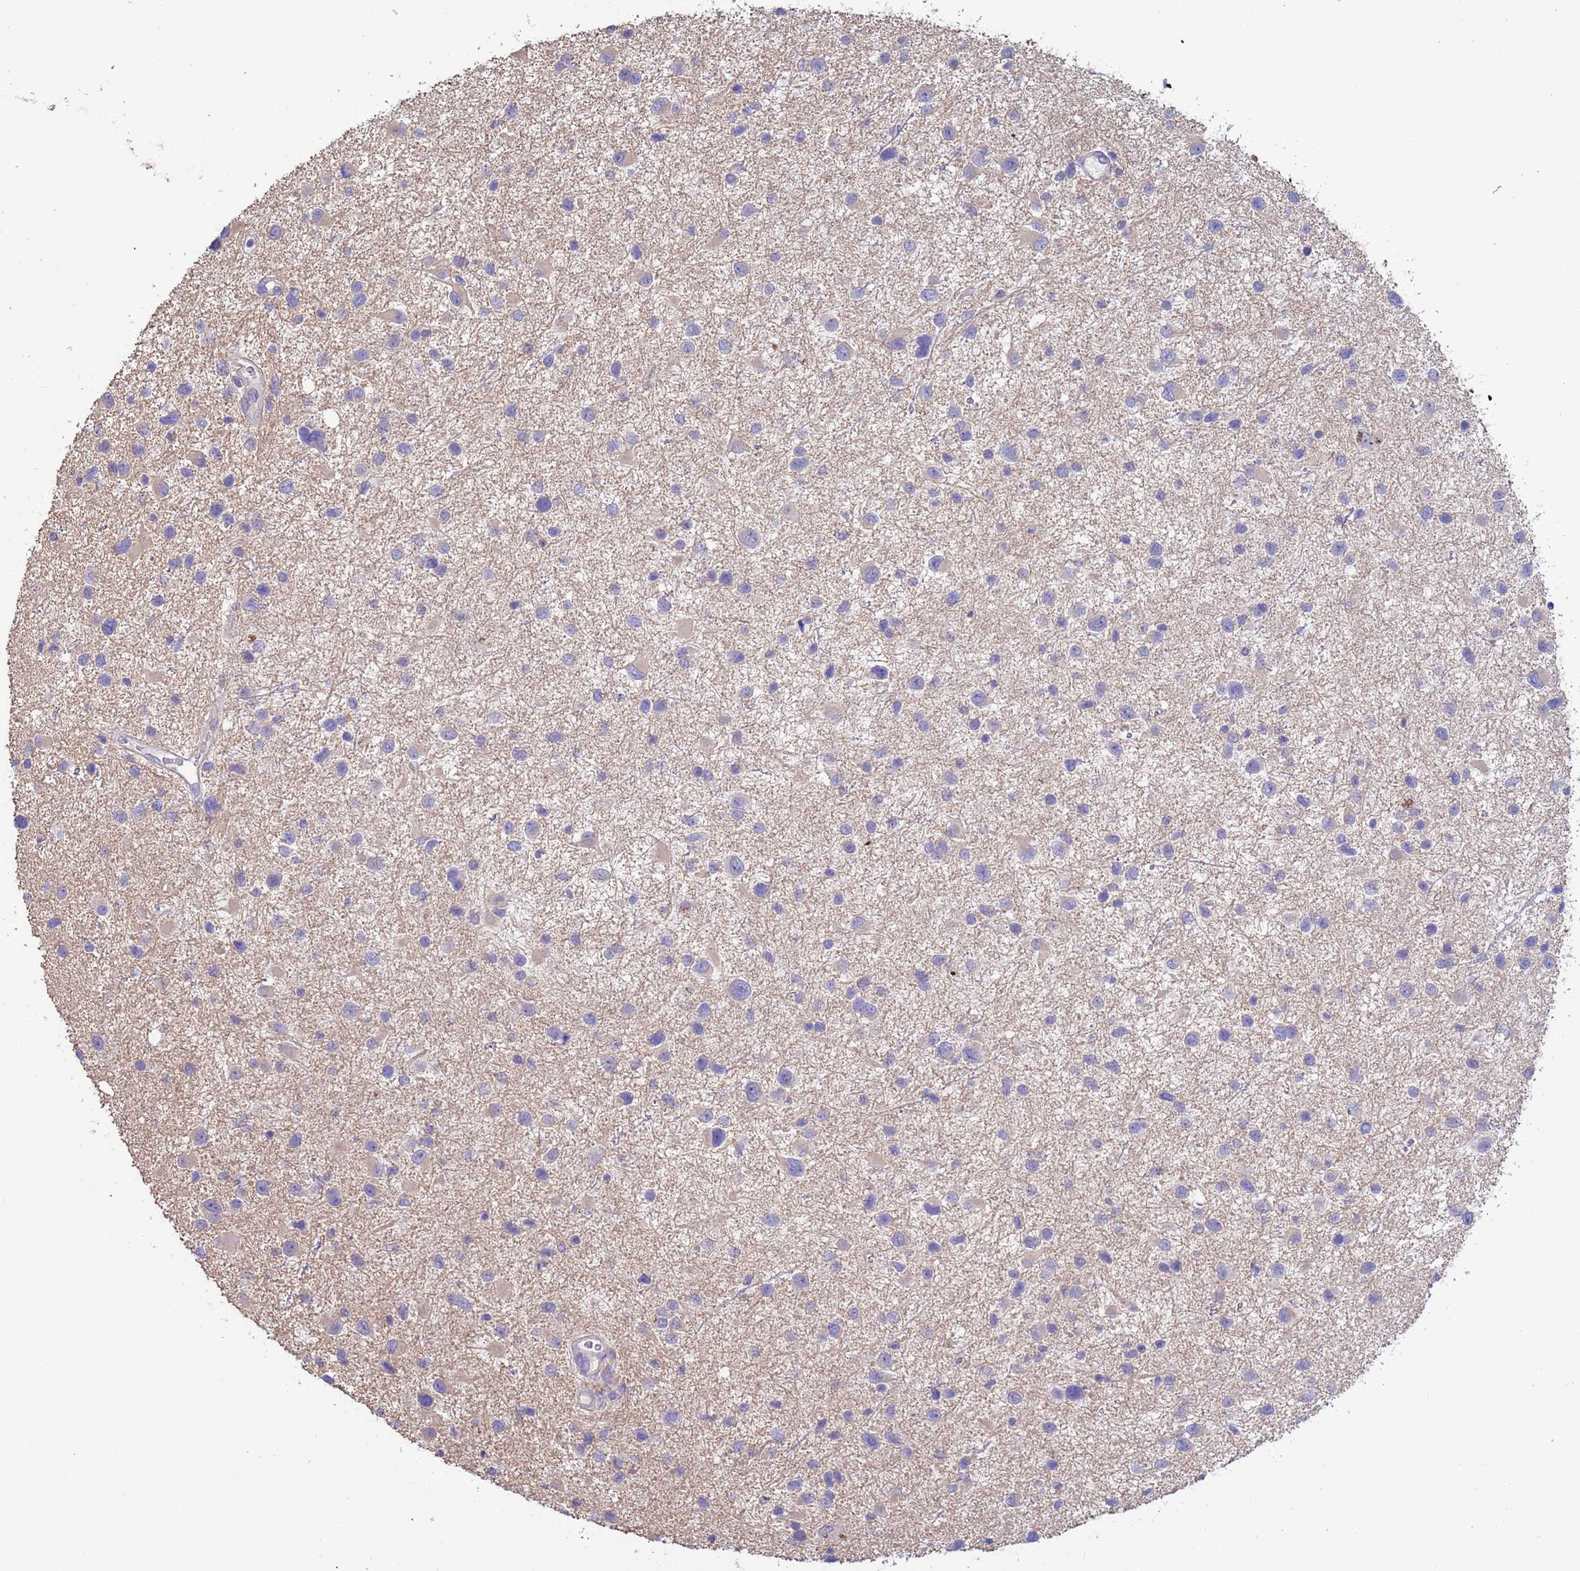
{"staining": {"intensity": "negative", "quantity": "none", "location": "none"}, "tissue": "glioma", "cell_type": "Tumor cells", "image_type": "cancer", "snomed": [{"axis": "morphology", "description": "Glioma, malignant, Low grade"}, {"axis": "topography", "description": "Brain"}], "caption": "High magnification brightfield microscopy of glioma stained with DAB (3,3'-diaminobenzidine) (brown) and counterstained with hematoxylin (blue): tumor cells show no significant positivity. (DAB (3,3'-diaminobenzidine) immunohistochemistry (IHC) with hematoxylin counter stain).", "gene": "SRL", "patient": {"sex": "female", "age": 32}}